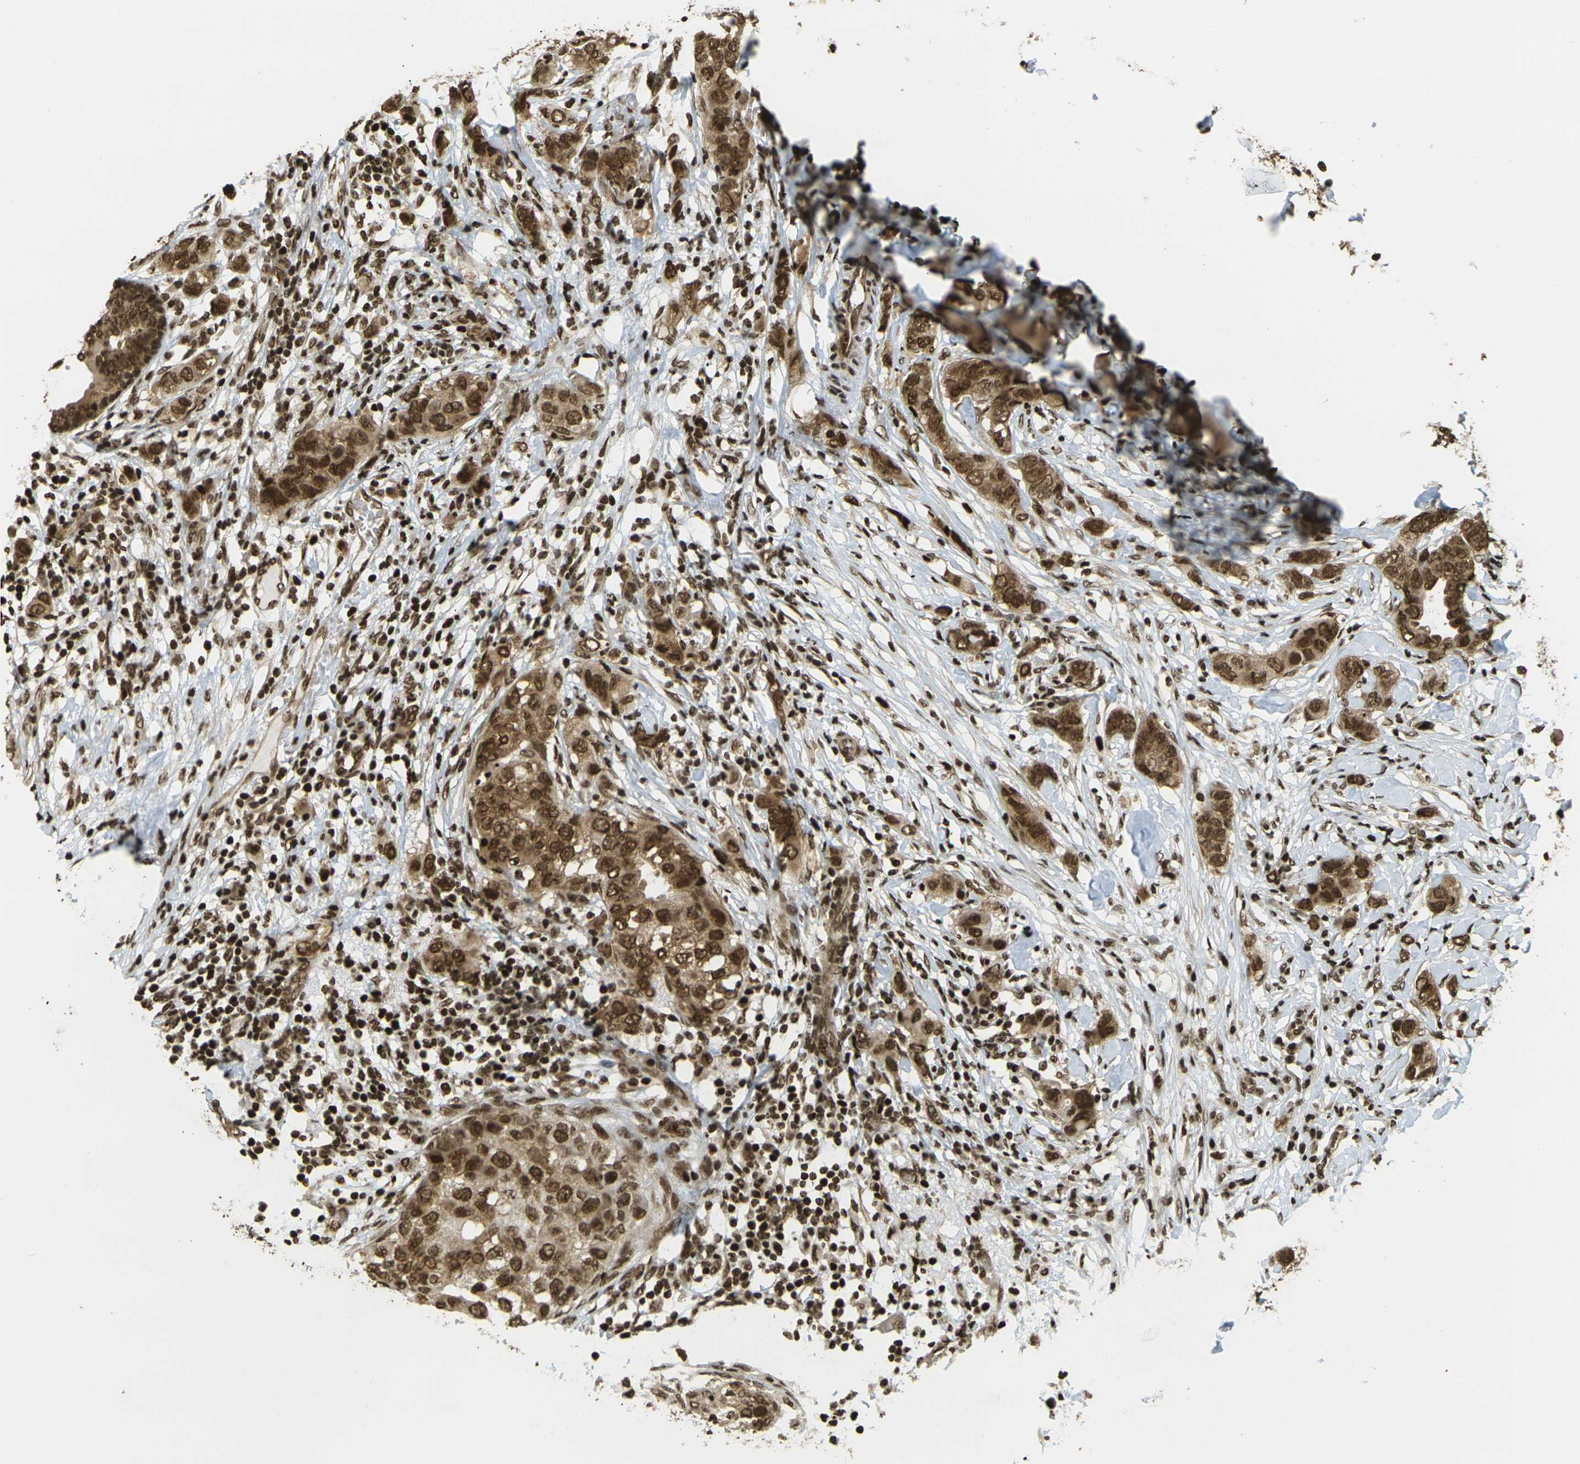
{"staining": {"intensity": "strong", "quantity": ">75%", "location": "cytoplasmic/membranous,nuclear"}, "tissue": "breast cancer", "cell_type": "Tumor cells", "image_type": "cancer", "snomed": [{"axis": "morphology", "description": "Duct carcinoma"}, {"axis": "topography", "description": "Breast"}], "caption": "There is high levels of strong cytoplasmic/membranous and nuclear expression in tumor cells of breast intraductal carcinoma, as demonstrated by immunohistochemical staining (brown color).", "gene": "RUVBL2", "patient": {"sex": "female", "age": 50}}